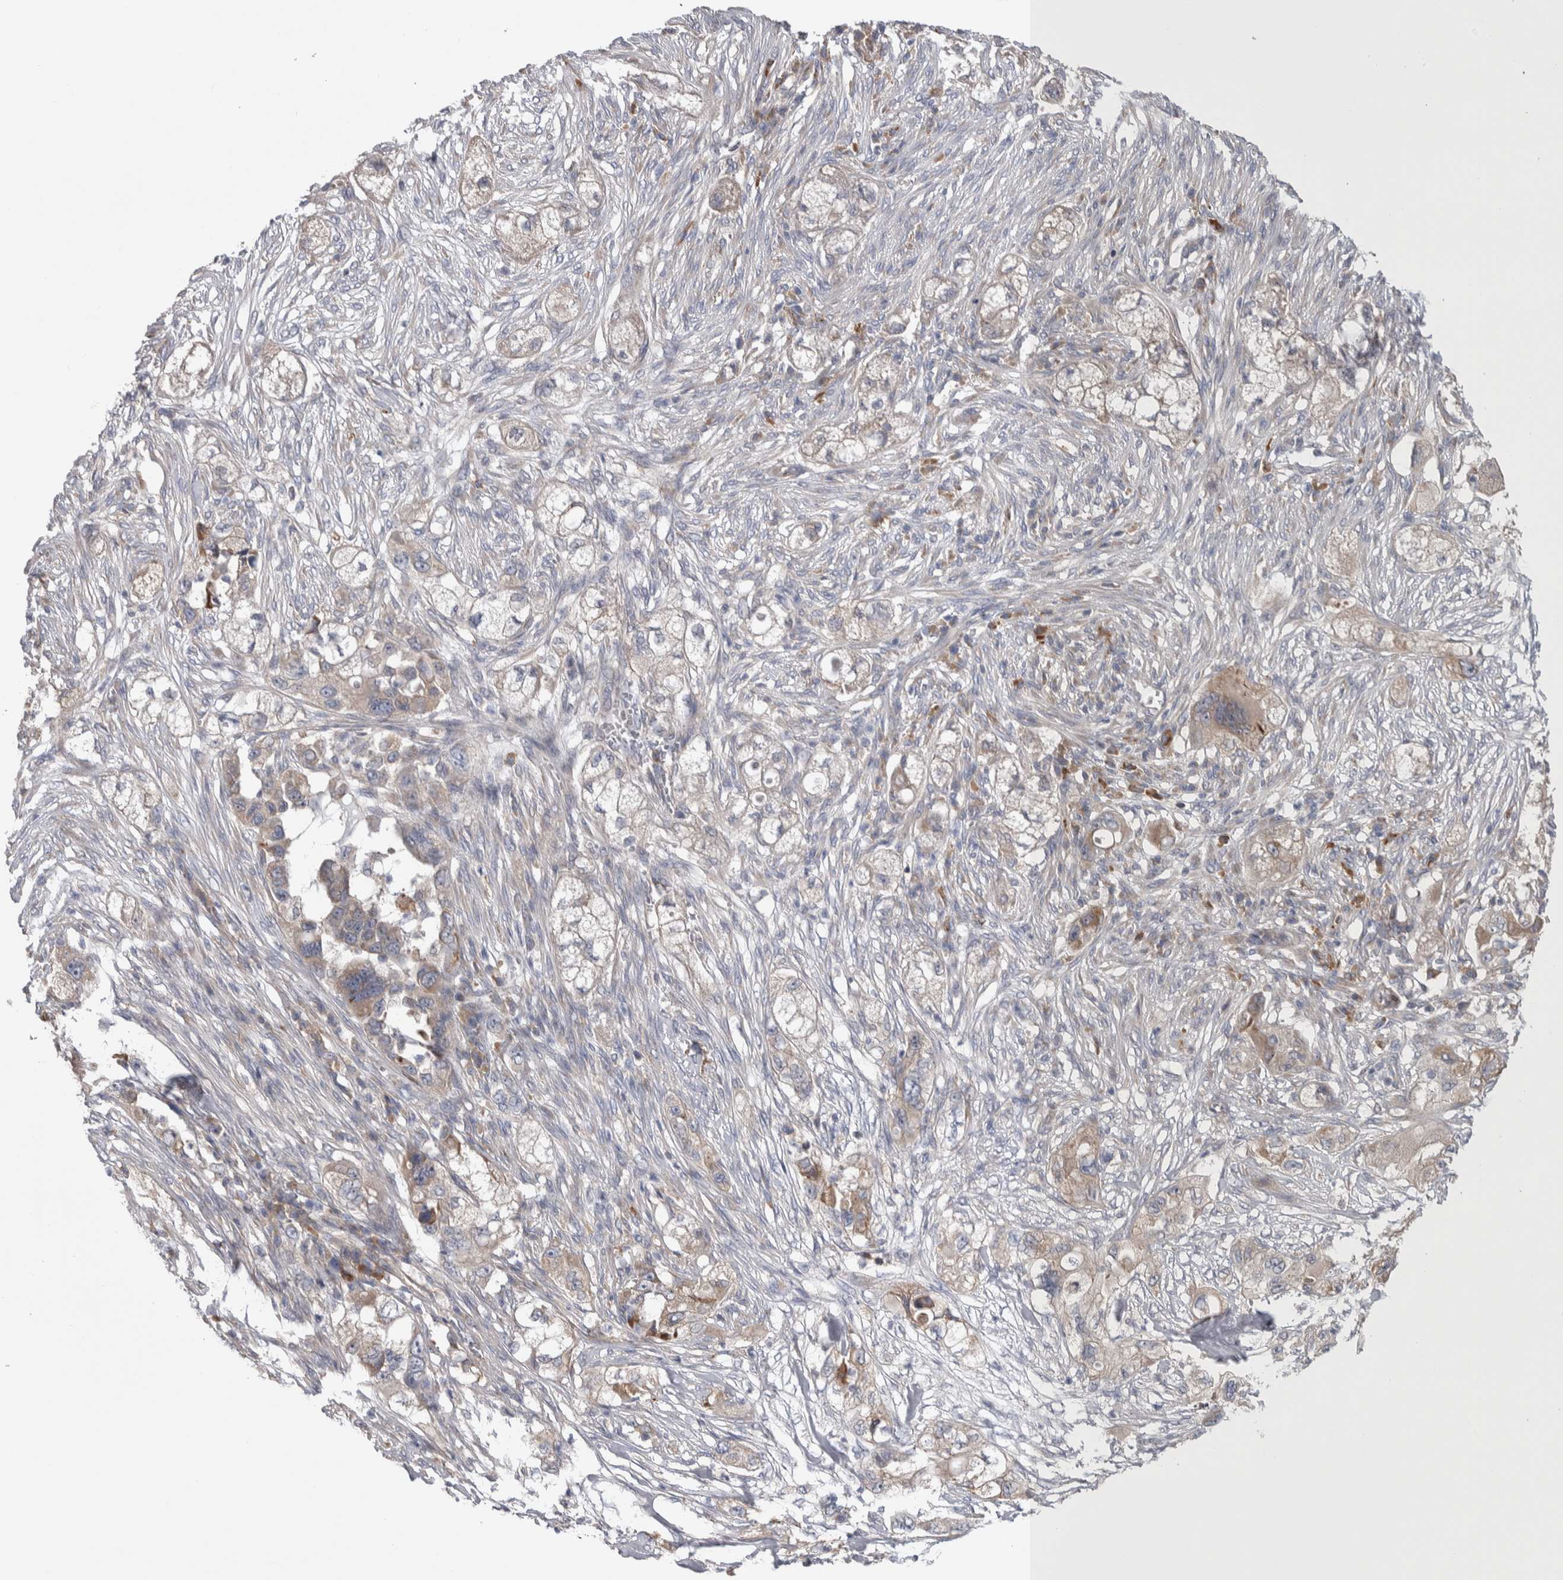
{"staining": {"intensity": "weak", "quantity": ">75%", "location": "cytoplasmic/membranous"}, "tissue": "pancreatic cancer", "cell_type": "Tumor cells", "image_type": "cancer", "snomed": [{"axis": "morphology", "description": "Adenocarcinoma, NOS"}, {"axis": "topography", "description": "Pancreas"}], "caption": "Immunohistochemical staining of pancreatic cancer (adenocarcinoma) displays low levels of weak cytoplasmic/membranous protein staining in about >75% of tumor cells. The staining is performed using DAB brown chromogen to label protein expression. The nuclei are counter-stained blue using hematoxylin.", "gene": "IBTK", "patient": {"sex": "female", "age": 78}}